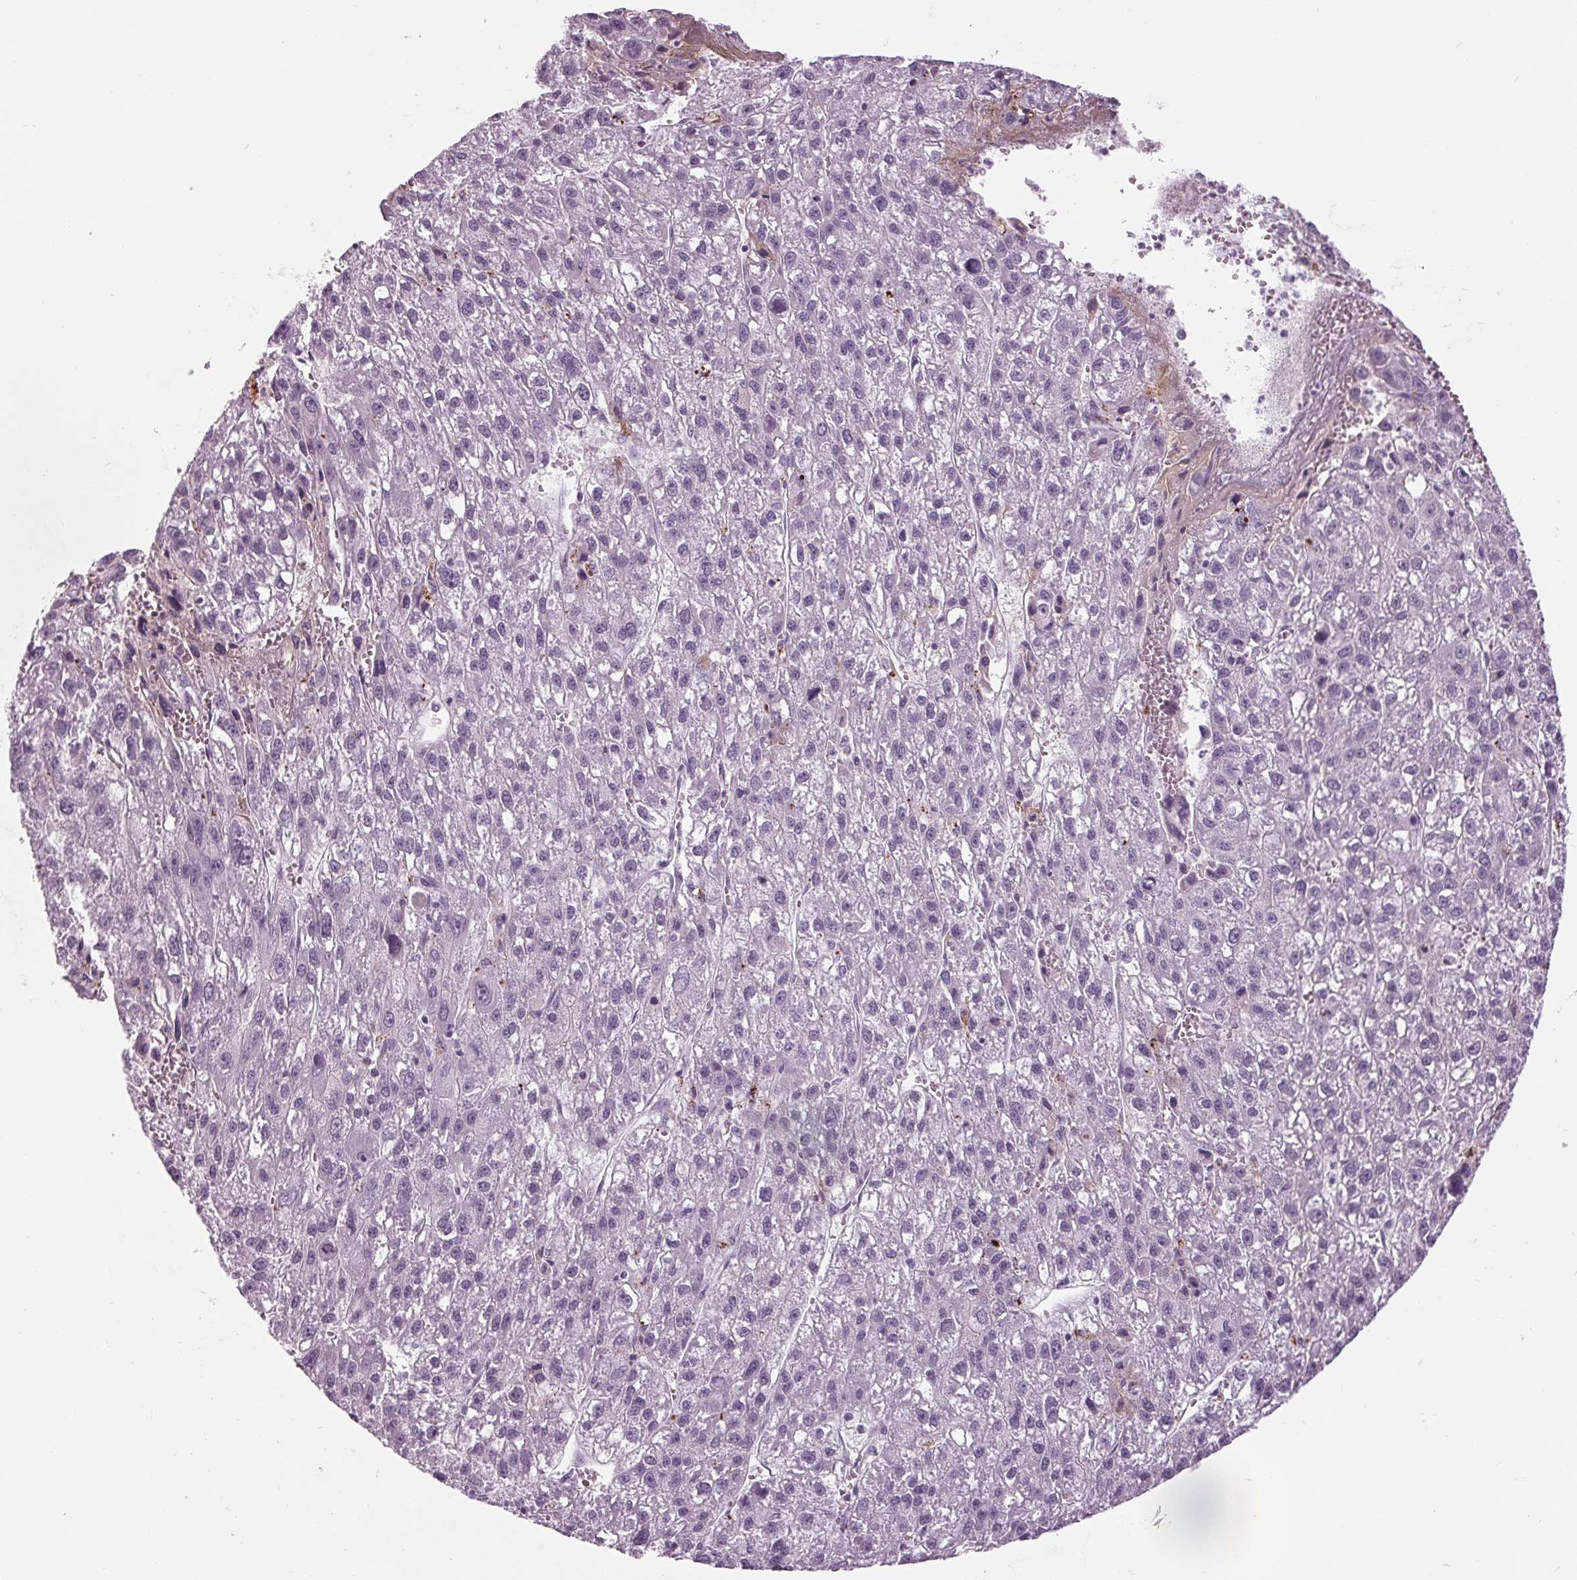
{"staining": {"intensity": "negative", "quantity": "none", "location": "none"}, "tissue": "liver cancer", "cell_type": "Tumor cells", "image_type": "cancer", "snomed": [{"axis": "morphology", "description": "Carcinoma, Hepatocellular, NOS"}, {"axis": "topography", "description": "Liver"}], "caption": "This micrograph is of liver cancer (hepatocellular carcinoma) stained with IHC to label a protein in brown with the nuclei are counter-stained blue. There is no positivity in tumor cells.", "gene": "CYP3A43", "patient": {"sex": "female", "age": 70}}